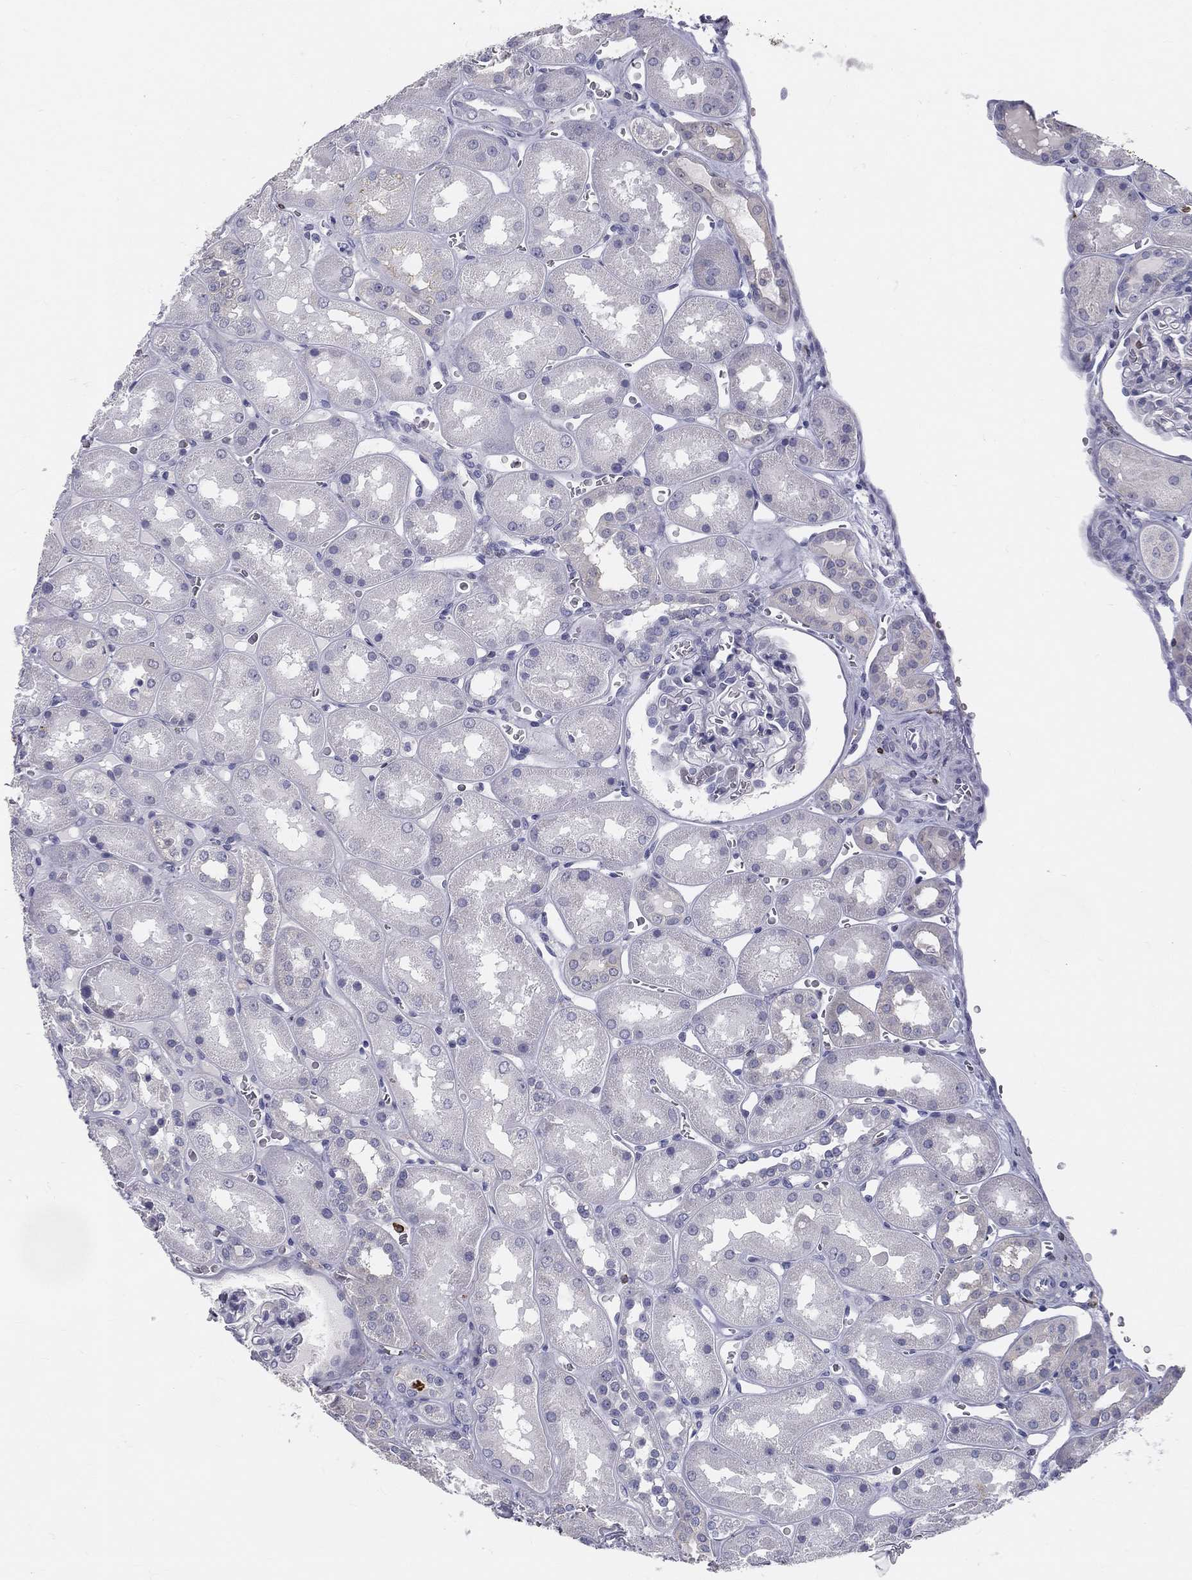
{"staining": {"intensity": "negative", "quantity": "none", "location": "none"}, "tissue": "kidney", "cell_type": "Cells in glomeruli", "image_type": "normal", "snomed": [{"axis": "morphology", "description": "Normal tissue, NOS"}, {"axis": "topography", "description": "Kidney"}], "caption": "This image is of unremarkable kidney stained with immunohistochemistry (IHC) to label a protein in brown with the nuclei are counter-stained blue. There is no positivity in cells in glomeruli. (DAB immunohistochemistry (IHC) visualized using brightfield microscopy, high magnification).", "gene": "CTSW", "patient": {"sex": "male", "age": 73}}